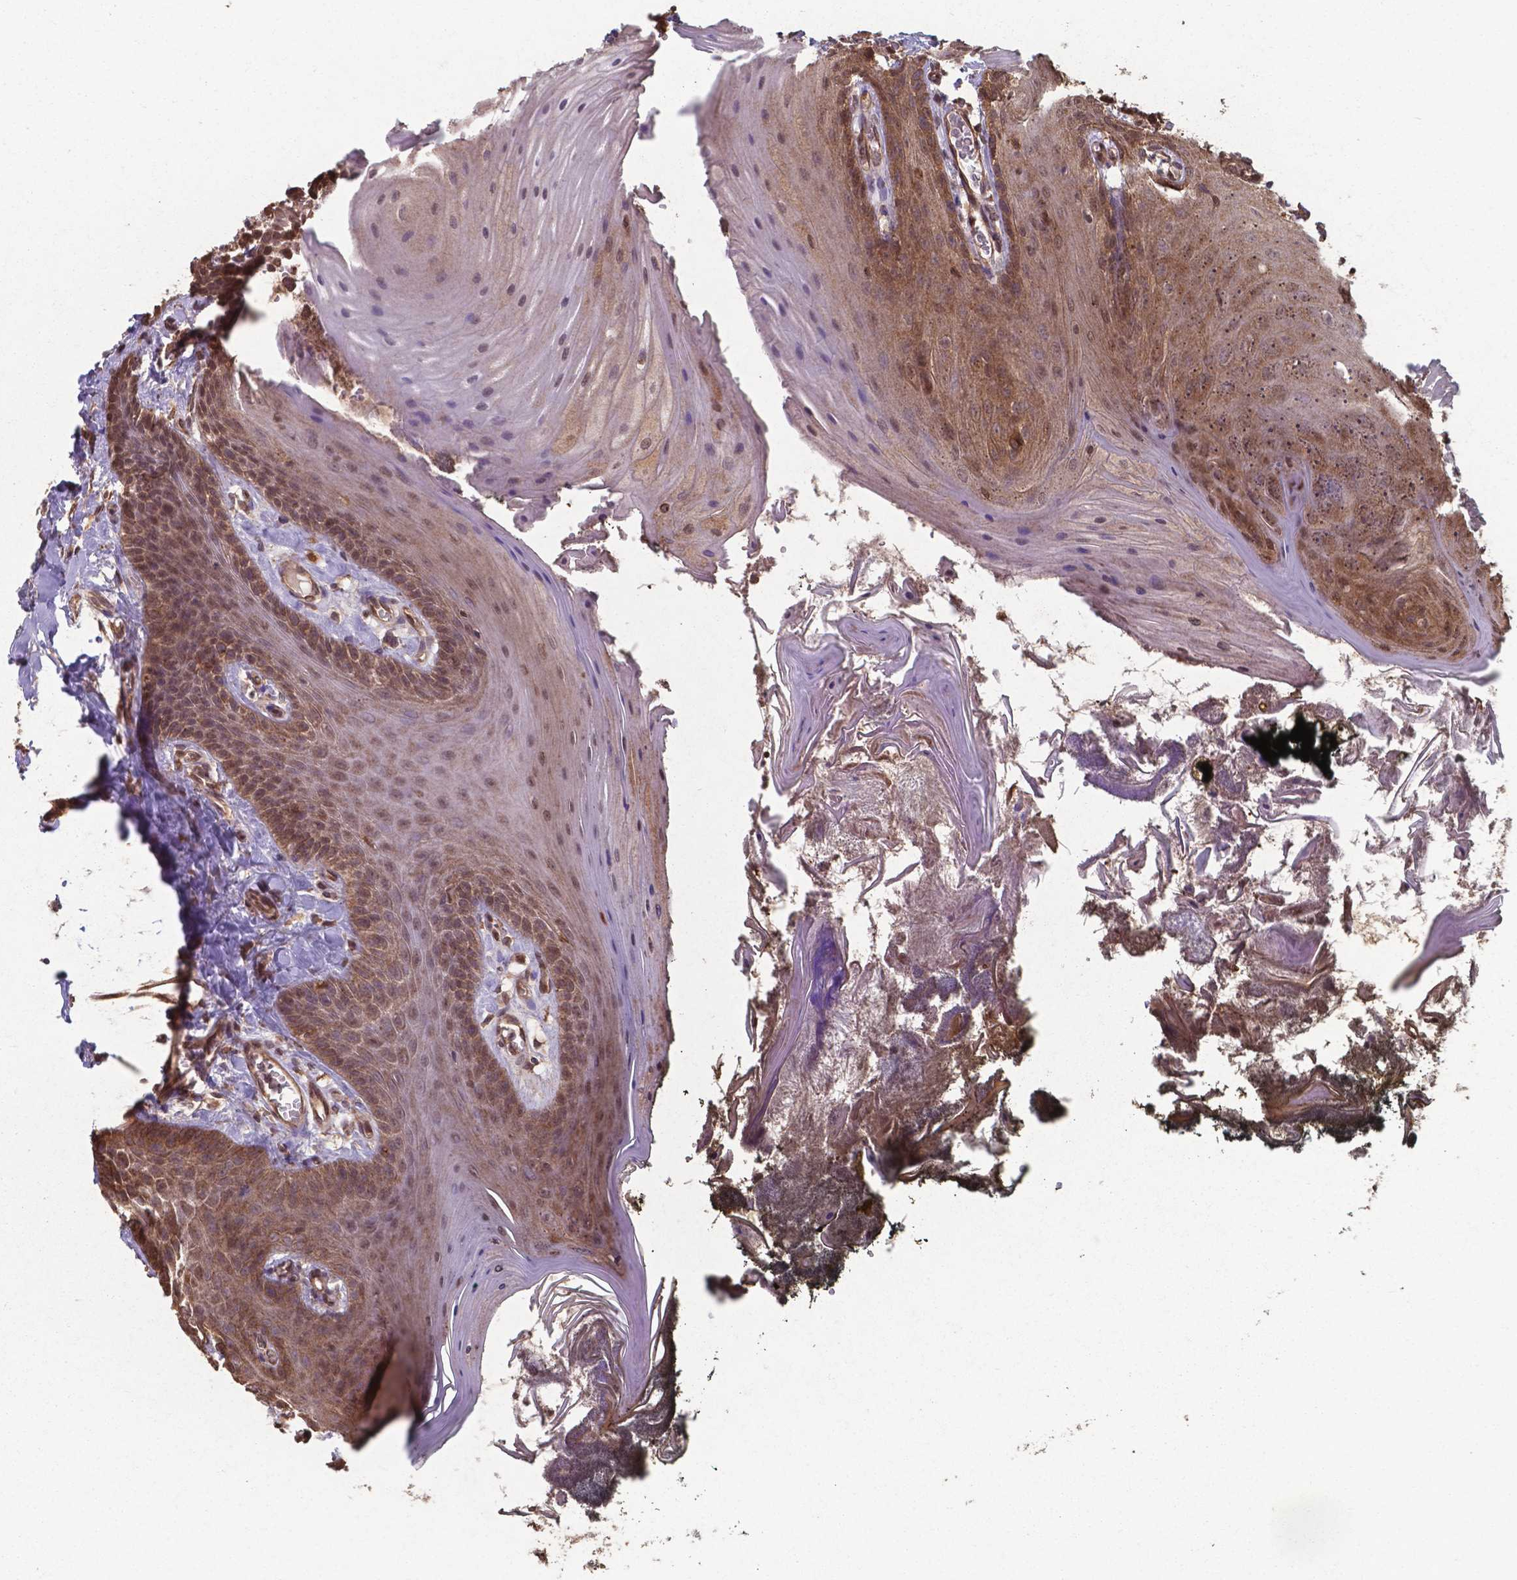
{"staining": {"intensity": "moderate", "quantity": "25%-75%", "location": "cytoplasmic/membranous,nuclear"}, "tissue": "oral mucosa", "cell_type": "Squamous epithelial cells", "image_type": "normal", "snomed": [{"axis": "morphology", "description": "Normal tissue, NOS"}, {"axis": "topography", "description": "Oral tissue"}], "caption": "Immunohistochemistry of benign oral mucosa shows medium levels of moderate cytoplasmic/membranous,nuclear positivity in approximately 25%-75% of squamous epithelial cells. (DAB (3,3'-diaminobenzidine) IHC, brown staining for protein, blue staining for nuclei).", "gene": "CHP2", "patient": {"sex": "male", "age": 9}}